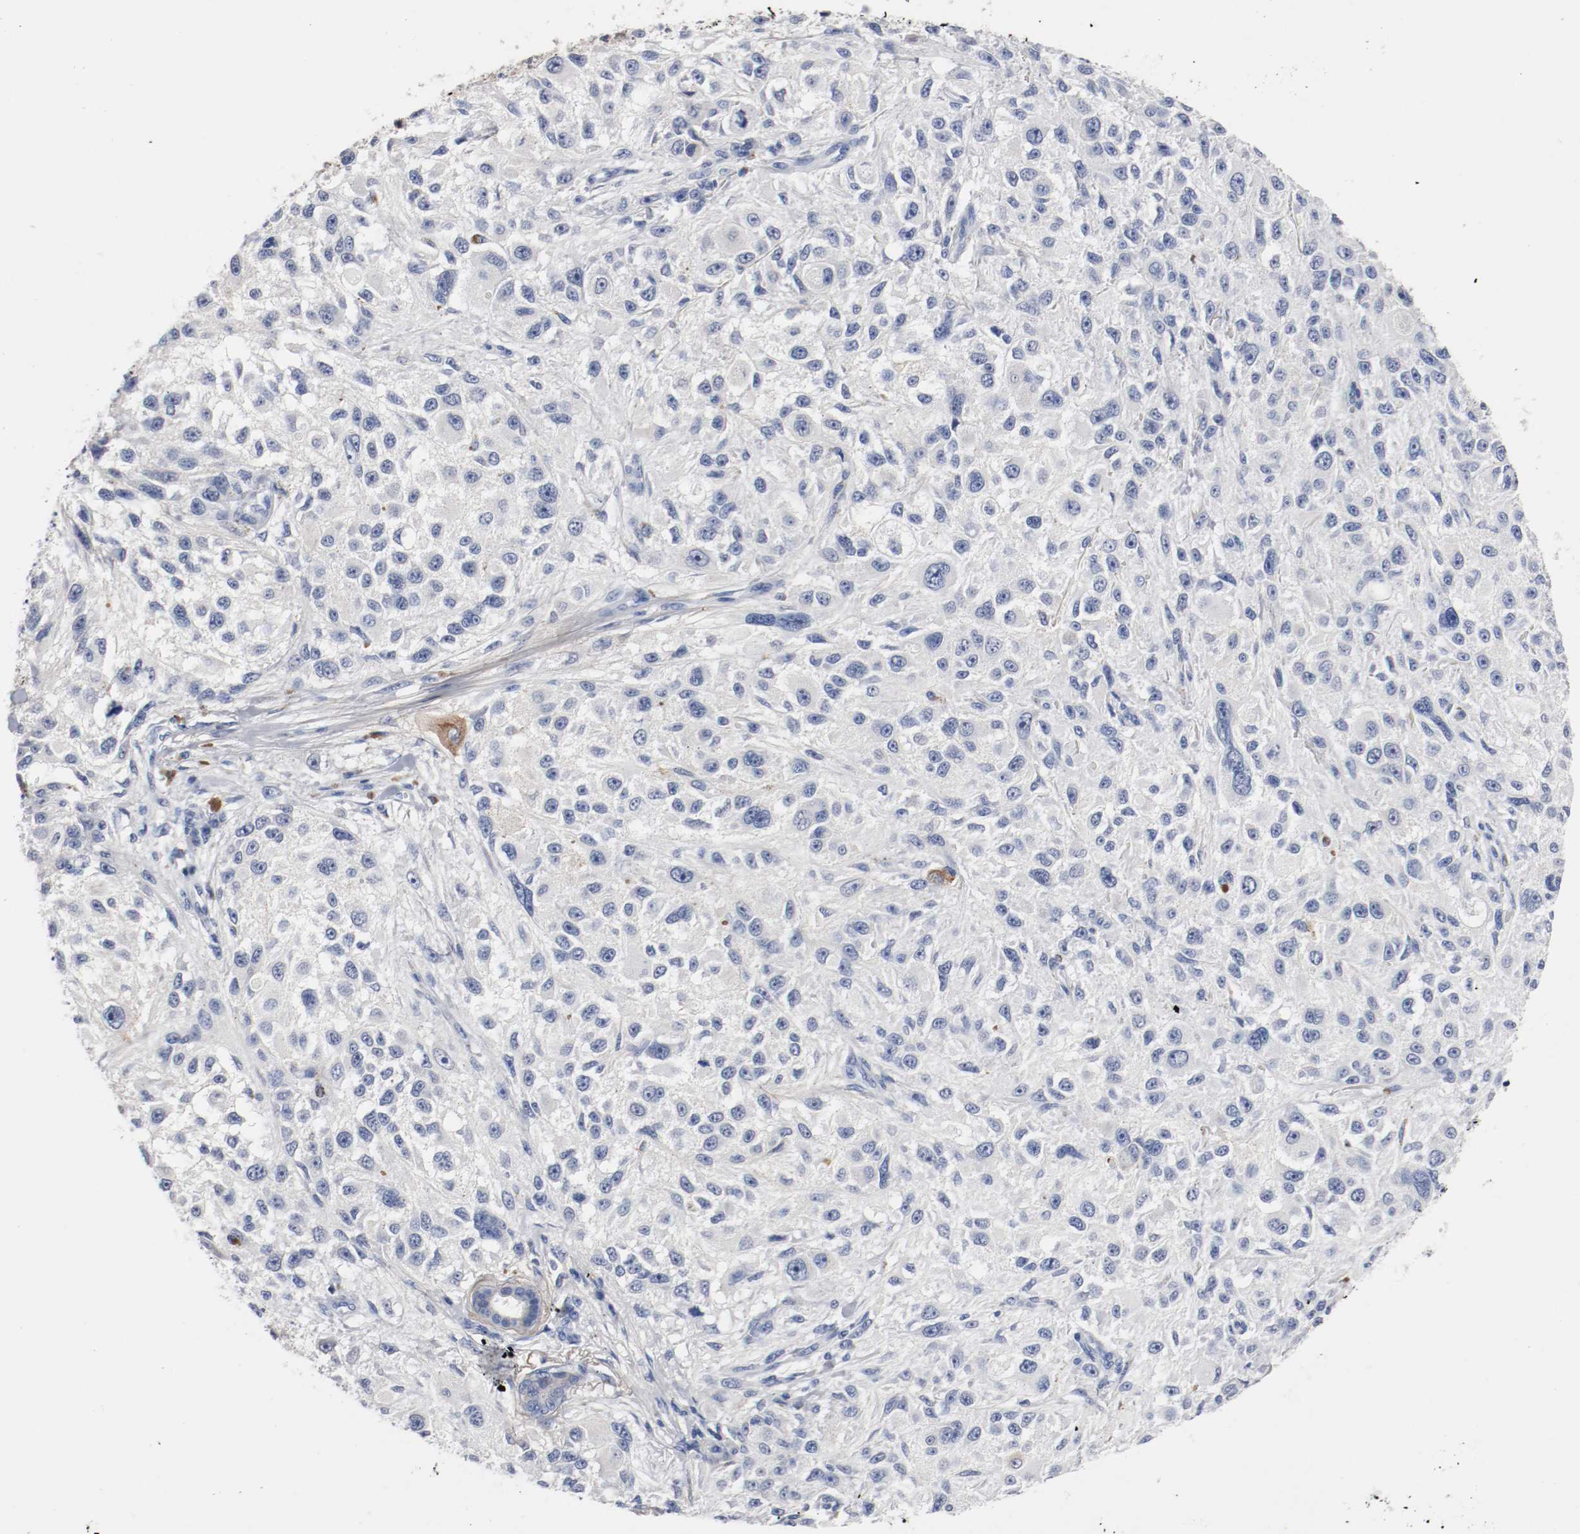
{"staining": {"intensity": "negative", "quantity": "none", "location": "none"}, "tissue": "melanoma", "cell_type": "Tumor cells", "image_type": "cancer", "snomed": [{"axis": "morphology", "description": "Necrosis, NOS"}, {"axis": "morphology", "description": "Malignant melanoma, NOS"}, {"axis": "topography", "description": "Skin"}], "caption": "There is no significant positivity in tumor cells of melanoma. (DAB (3,3'-diaminobenzidine) IHC visualized using brightfield microscopy, high magnification).", "gene": "TNC", "patient": {"sex": "female", "age": 87}}